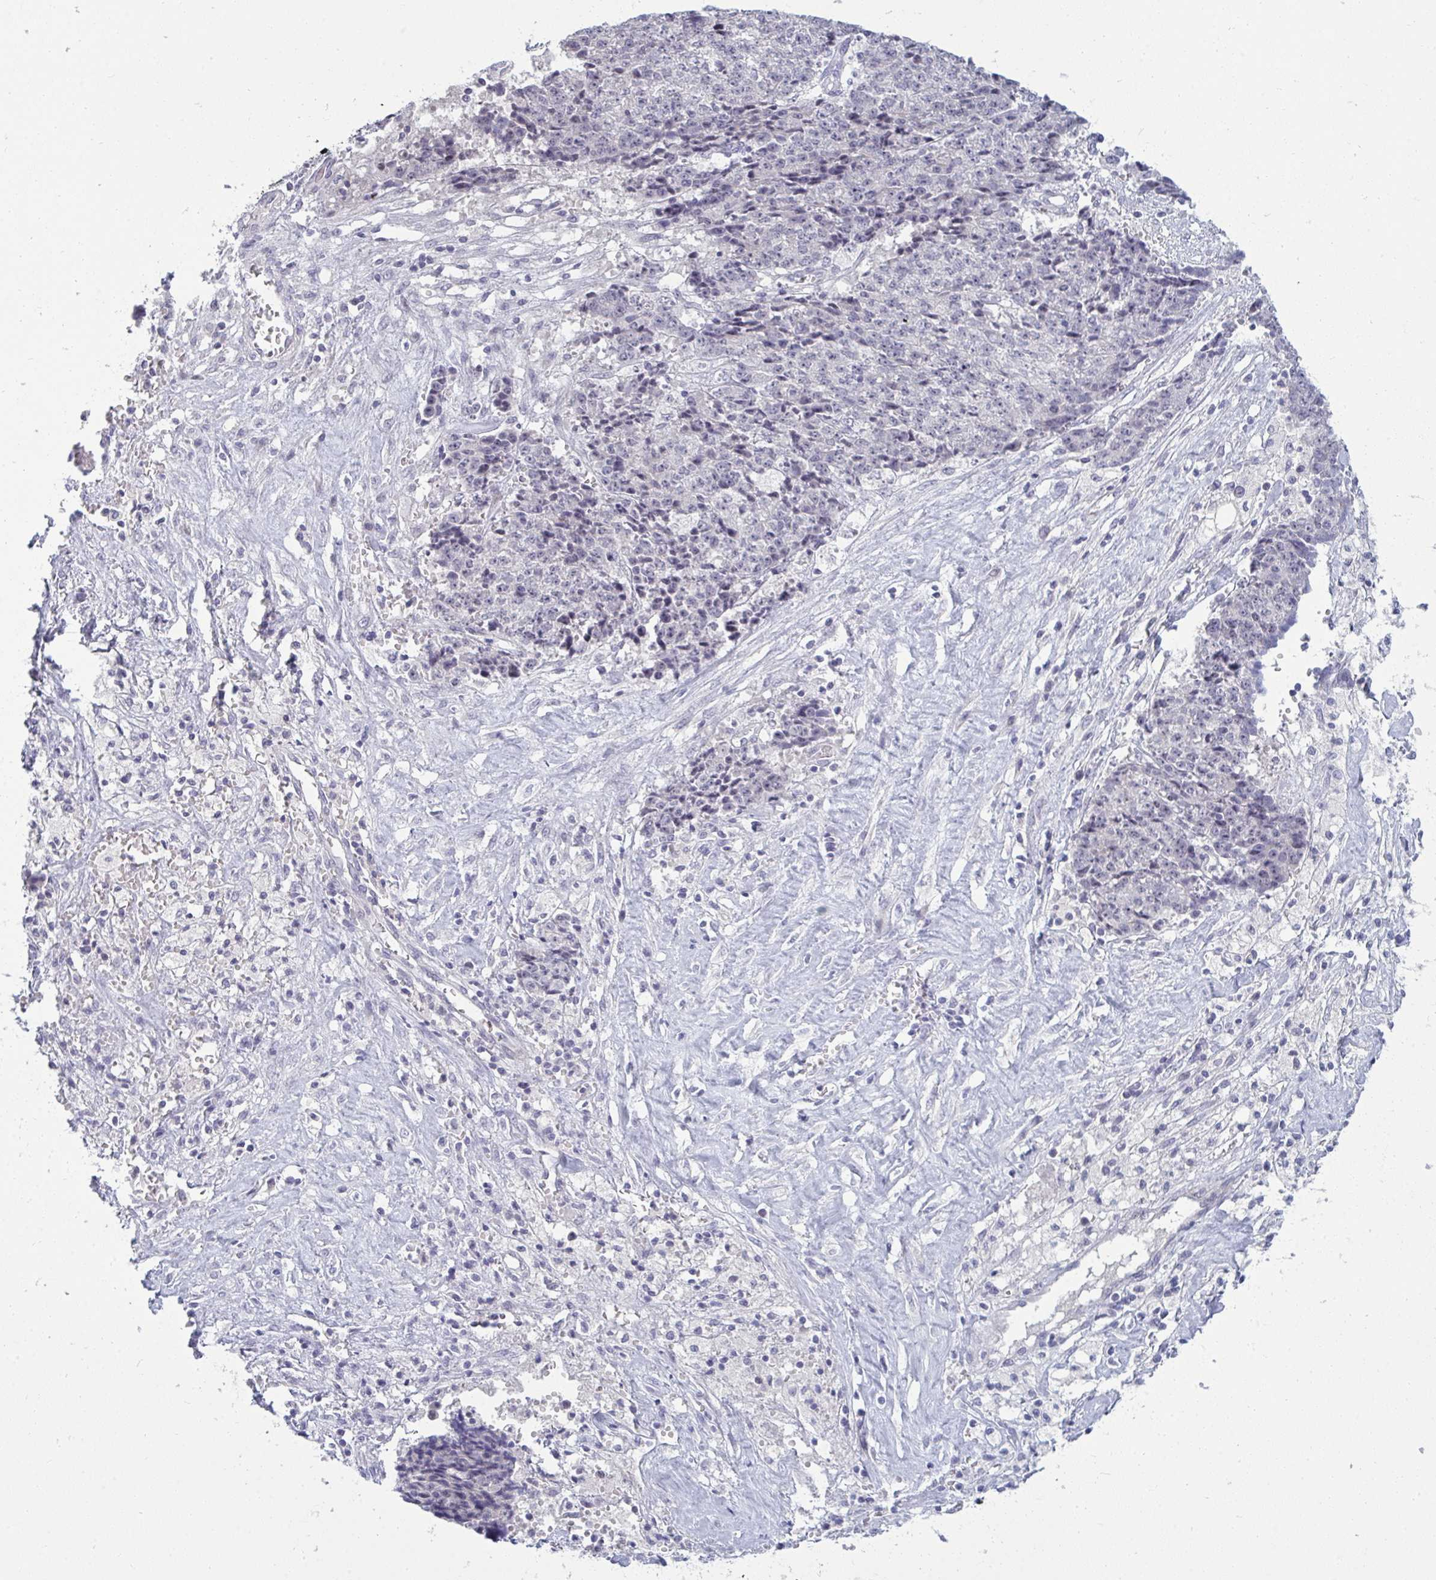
{"staining": {"intensity": "negative", "quantity": "none", "location": "none"}, "tissue": "ovarian cancer", "cell_type": "Tumor cells", "image_type": "cancer", "snomed": [{"axis": "morphology", "description": "Carcinoma, endometroid"}, {"axis": "topography", "description": "Ovary"}], "caption": "Immunohistochemistry of ovarian cancer (endometroid carcinoma) reveals no positivity in tumor cells. (IHC, brightfield microscopy, high magnification).", "gene": "RNASEH1", "patient": {"sex": "female", "age": 42}}